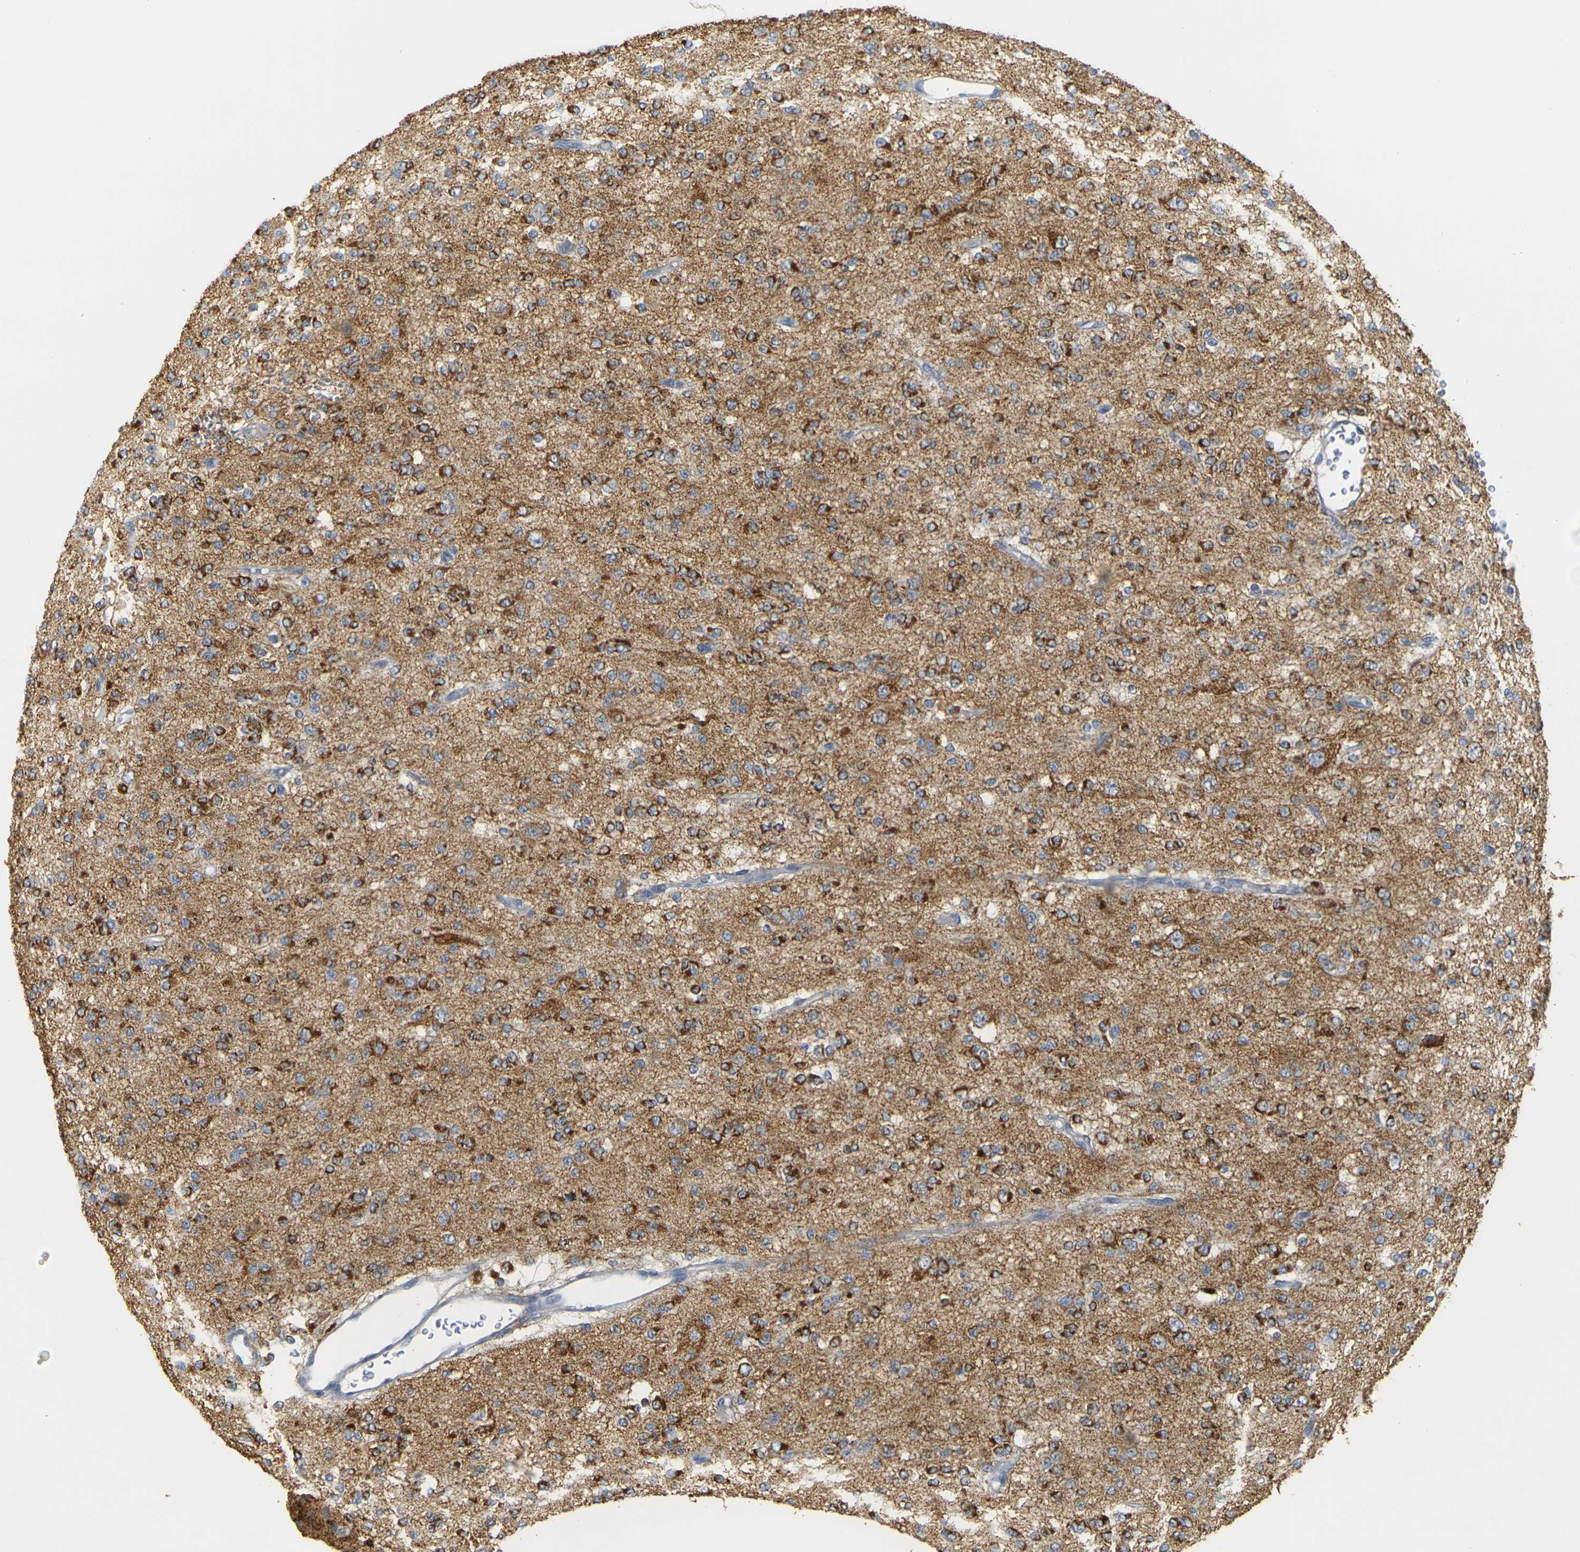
{"staining": {"intensity": "moderate", "quantity": ">75%", "location": "cytoplasmic/membranous"}, "tissue": "glioma", "cell_type": "Tumor cells", "image_type": "cancer", "snomed": [{"axis": "morphology", "description": "Glioma, malignant, Low grade"}, {"axis": "topography", "description": "Brain"}], "caption": "A histopathology image showing moderate cytoplasmic/membranous positivity in about >75% of tumor cells in glioma, as visualized by brown immunohistochemical staining.", "gene": "GDAP1", "patient": {"sex": "male", "age": 38}}